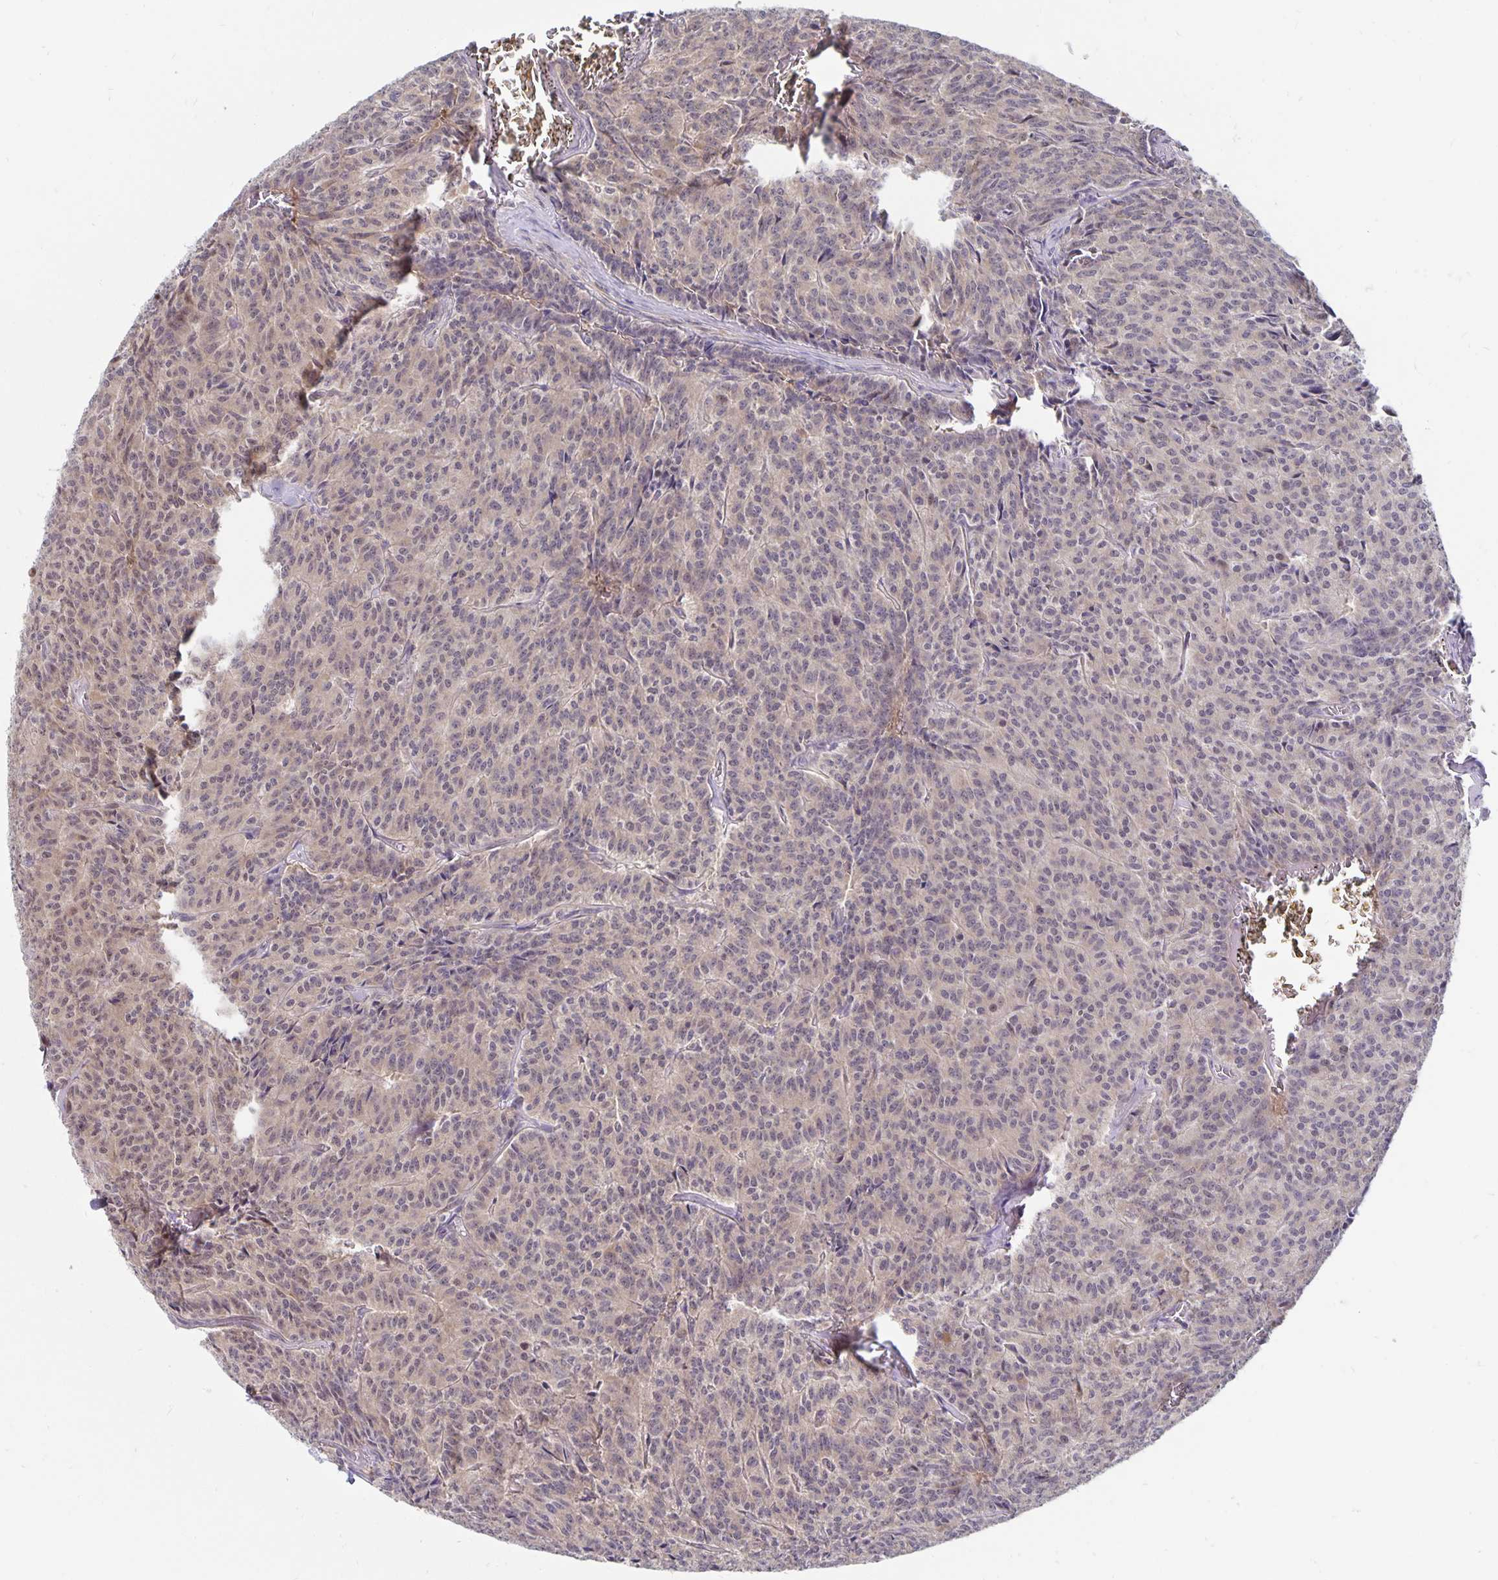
{"staining": {"intensity": "weak", "quantity": "<25%", "location": "nuclear"}, "tissue": "carcinoid", "cell_type": "Tumor cells", "image_type": "cancer", "snomed": [{"axis": "morphology", "description": "Carcinoid, malignant, NOS"}, {"axis": "topography", "description": "Lung"}], "caption": "This is a histopathology image of IHC staining of malignant carcinoid, which shows no expression in tumor cells.", "gene": "EXOC6B", "patient": {"sex": "male", "age": 70}}